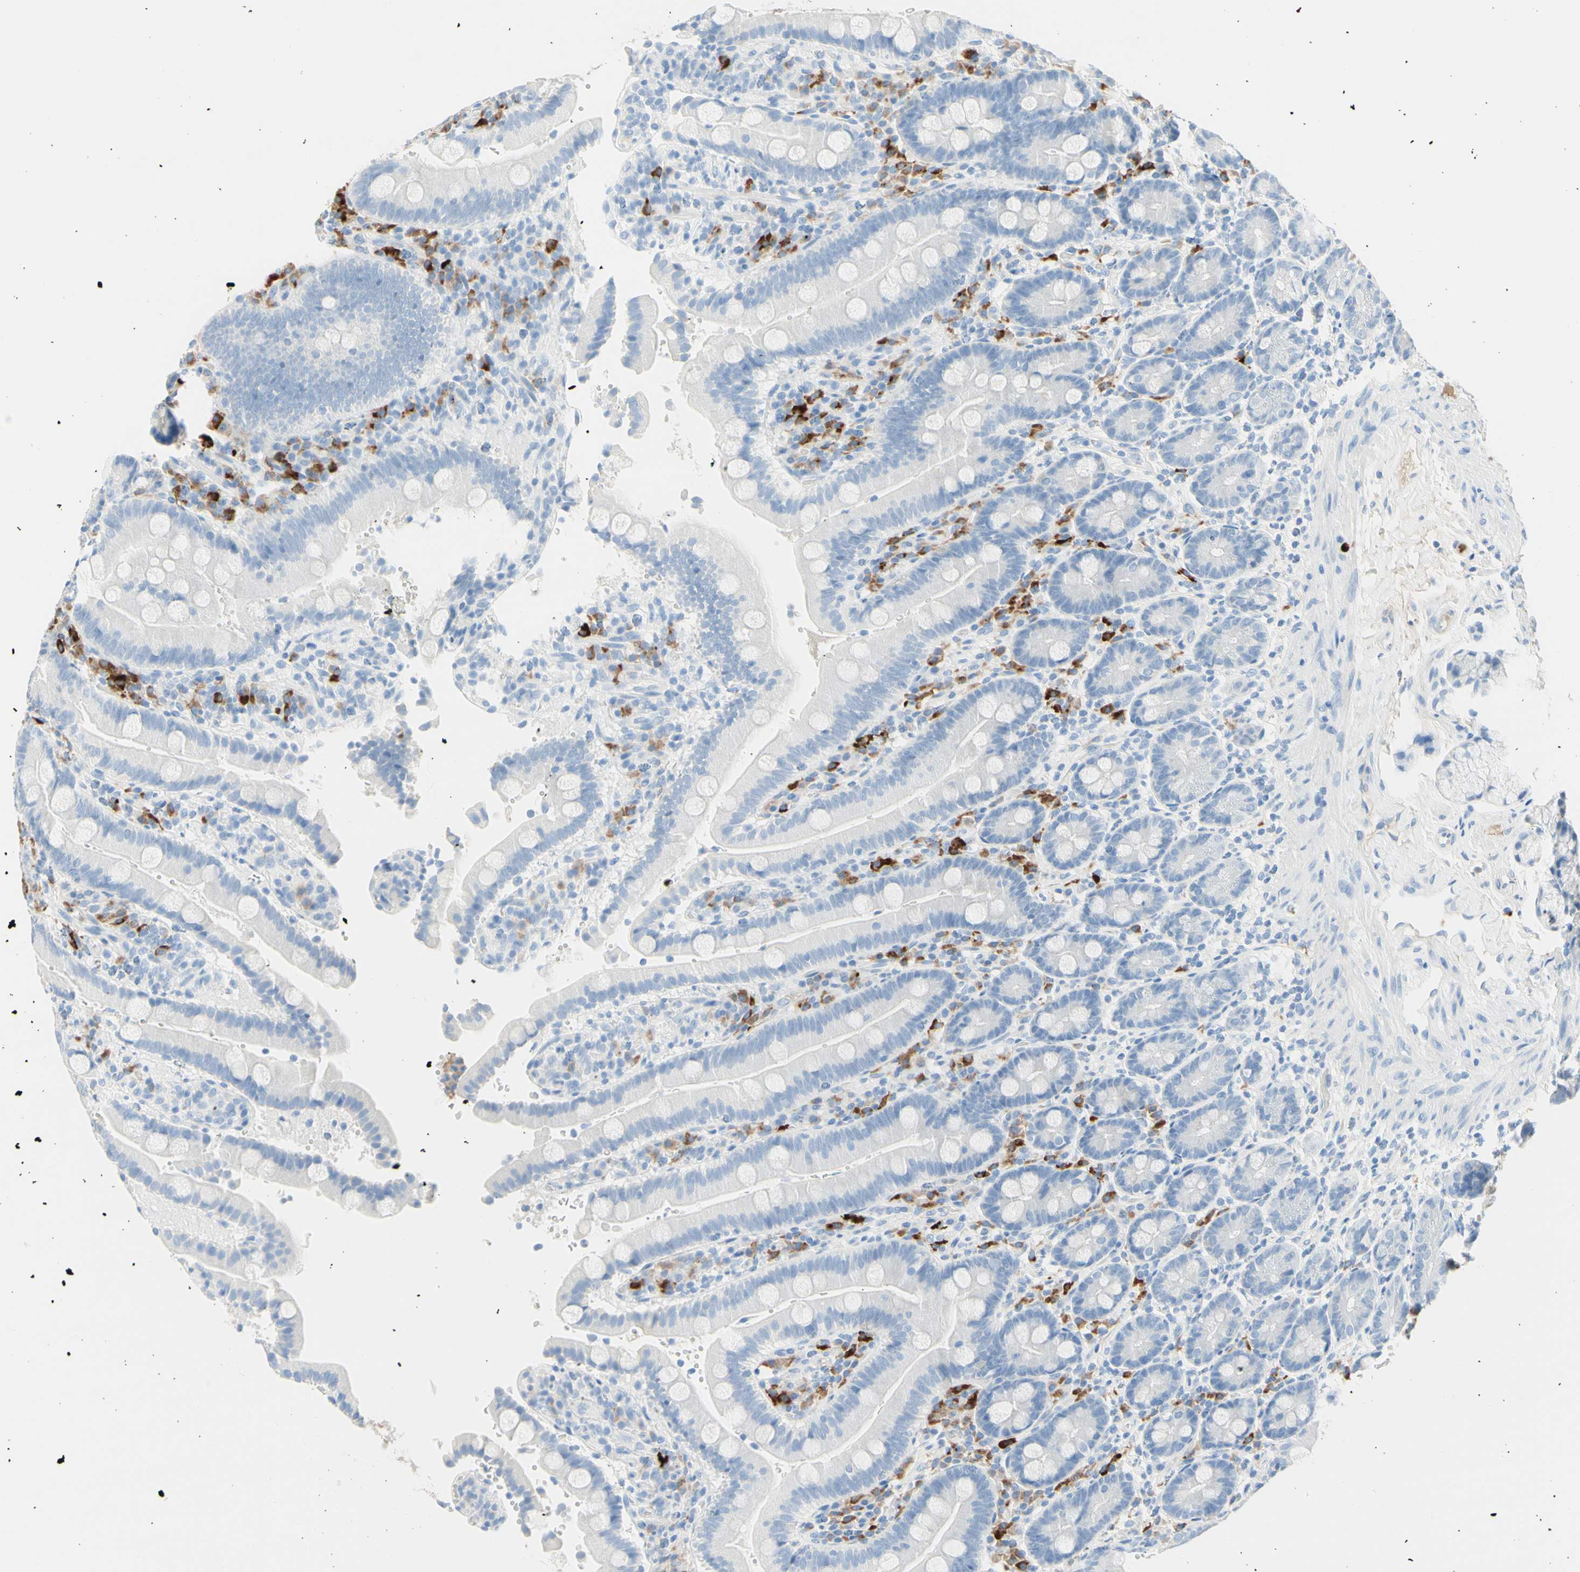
{"staining": {"intensity": "negative", "quantity": "none", "location": "none"}, "tissue": "duodenum", "cell_type": "Glandular cells", "image_type": "normal", "snomed": [{"axis": "morphology", "description": "Normal tissue, NOS"}, {"axis": "topography", "description": "Small intestine, NOS"}], "caption": "Immunohistochemistry micrograph of benign human duodenum stained for a protein (brown), which reveals no positivity in glandular cells.", "gene": "IL6ST", "patient": {"sex": "female", "age": 71}}